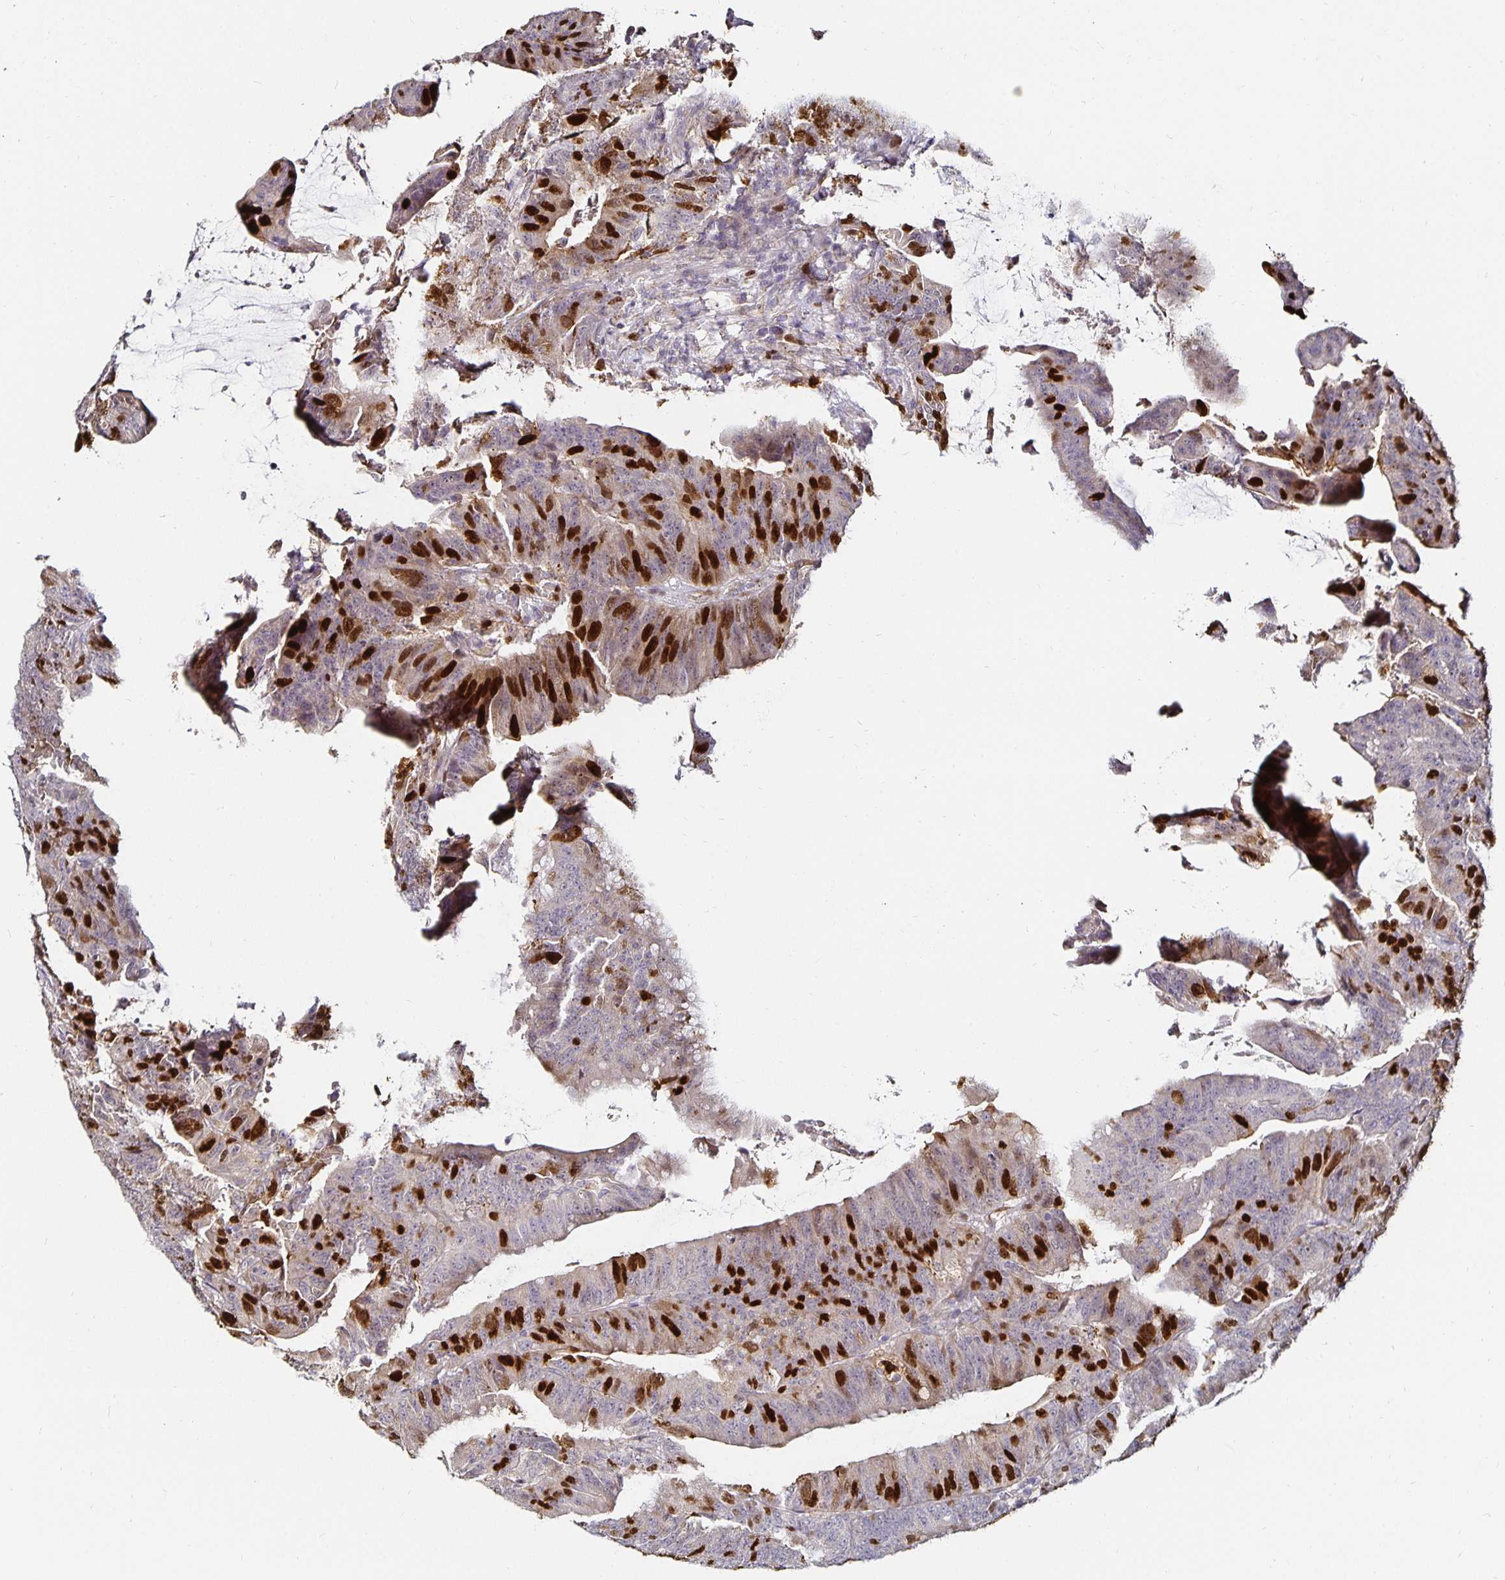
{"staining": {"intensity": "strong", "quantity": "25%-75%", "location": "nuclear"}, "tissue": "colorectal cancer", "cell_type": "Tumor cells", "image_type": "cancer", "snomed": [{"axis": "morphology", "description": "Adenocarcinoma, NOS"}, {"axis": "topography", "description": "Colon"}], "caption": "This is a photomicrograph of immunohistochemistry (IHC) staining of colorectal adenocarcinoma, which shows strong staining in the nuclear of tumor cells.", "gene": "ANLN", "patient": {"sex": "female", "age": 78}}